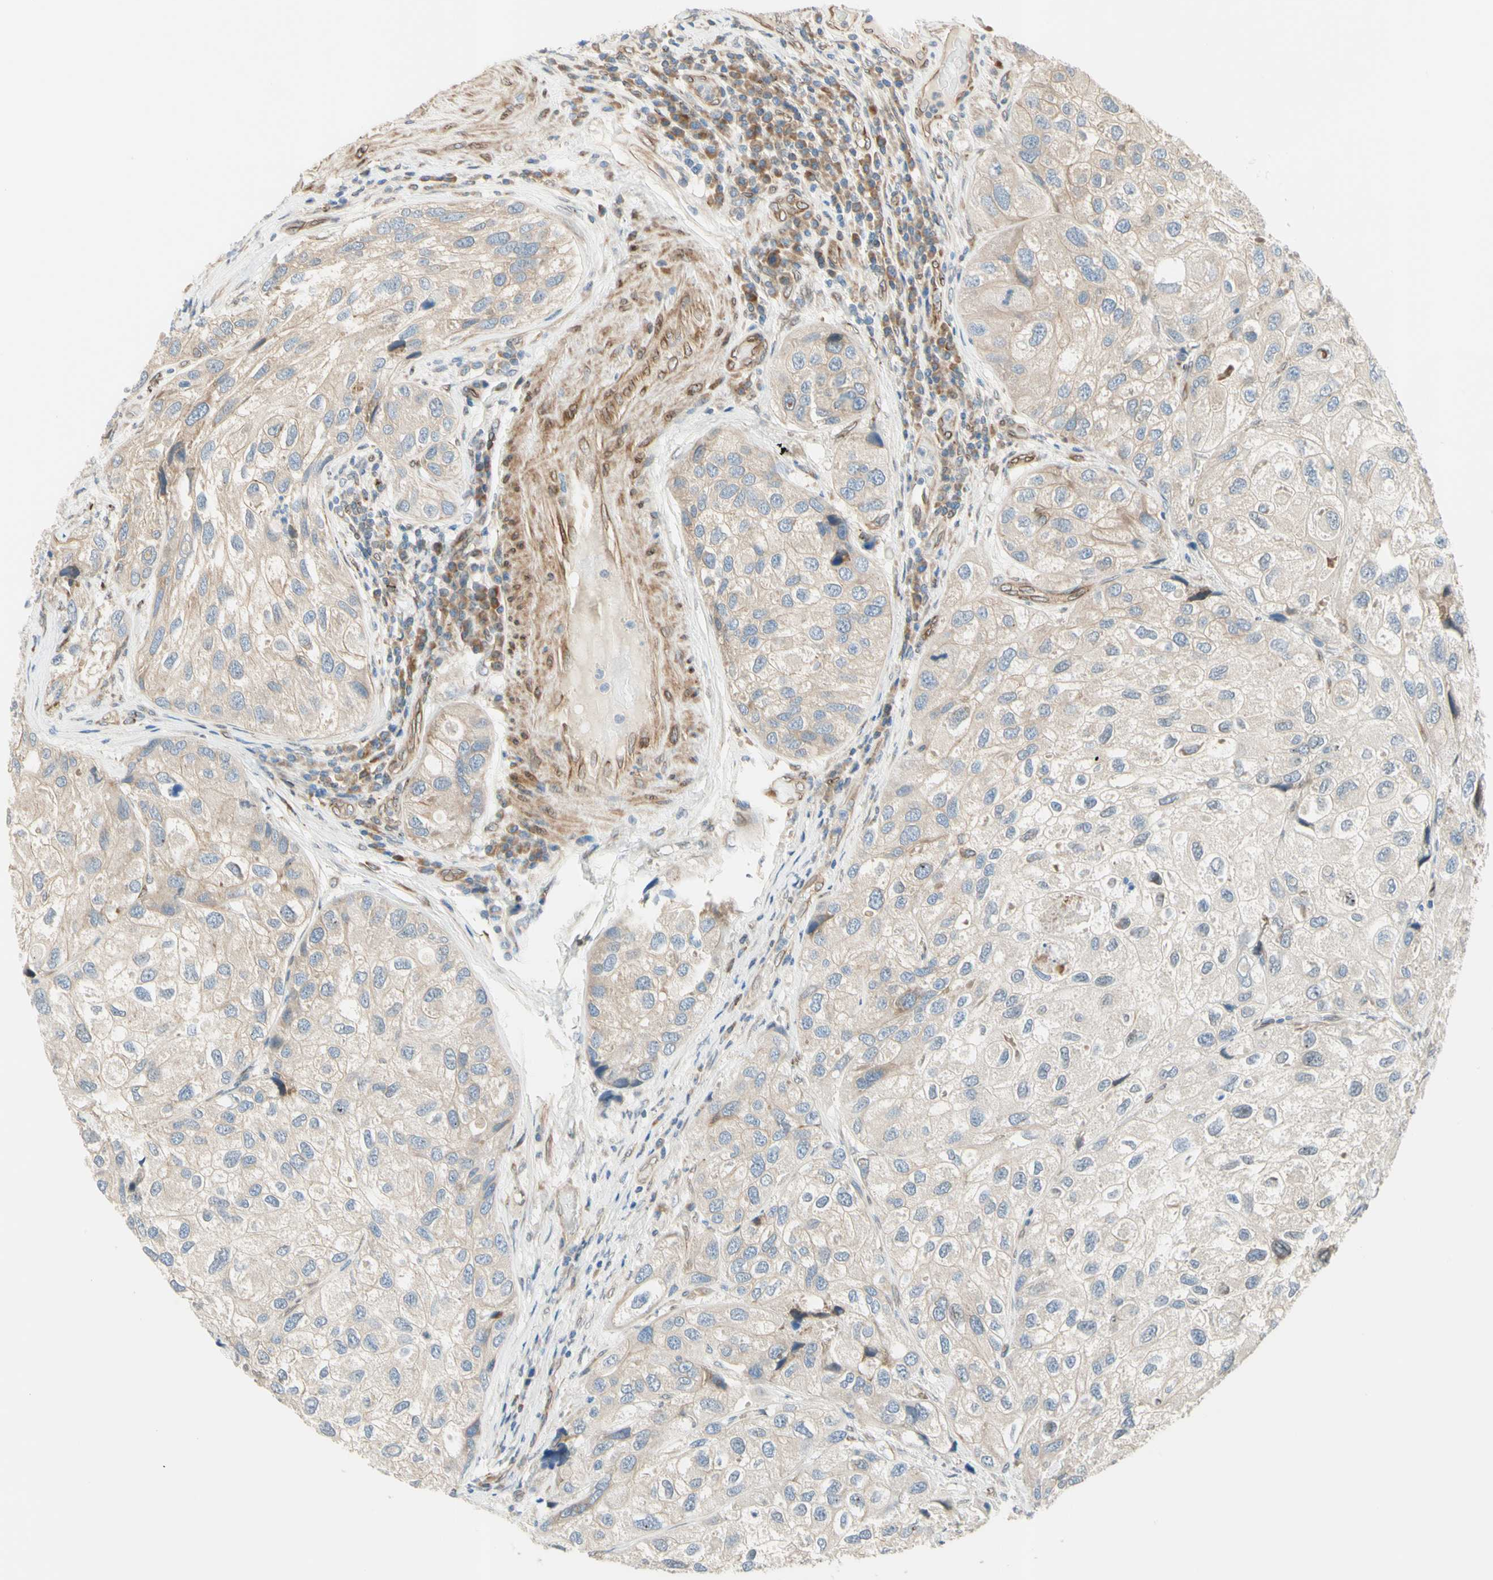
{"staining": {"intensity": "weak", "quantity": "25%-75%", "location": "cytoplasmic/membranous"}, "tissue": "urothelial cancer", "cell_type": "Tumor cells", "image_type": "cancer", "snomed": [{"axis": "morphology", "description": "Urothelial carcinoma, High grade"}, {"axis": "topography", "description": "Urinary bladder"}], "caption": "IHC image of neoplastic tissue: human high-grade urothelial carcinoma stained using IHC reveals low levels of weak protein expression localized specifically in the cytoplasmic/membranous of tumor cells, appearing as a cytoplasmic/membranous brown color.", "gene": "TRAF2", "patient": {"sex": "female", "age": 64}}